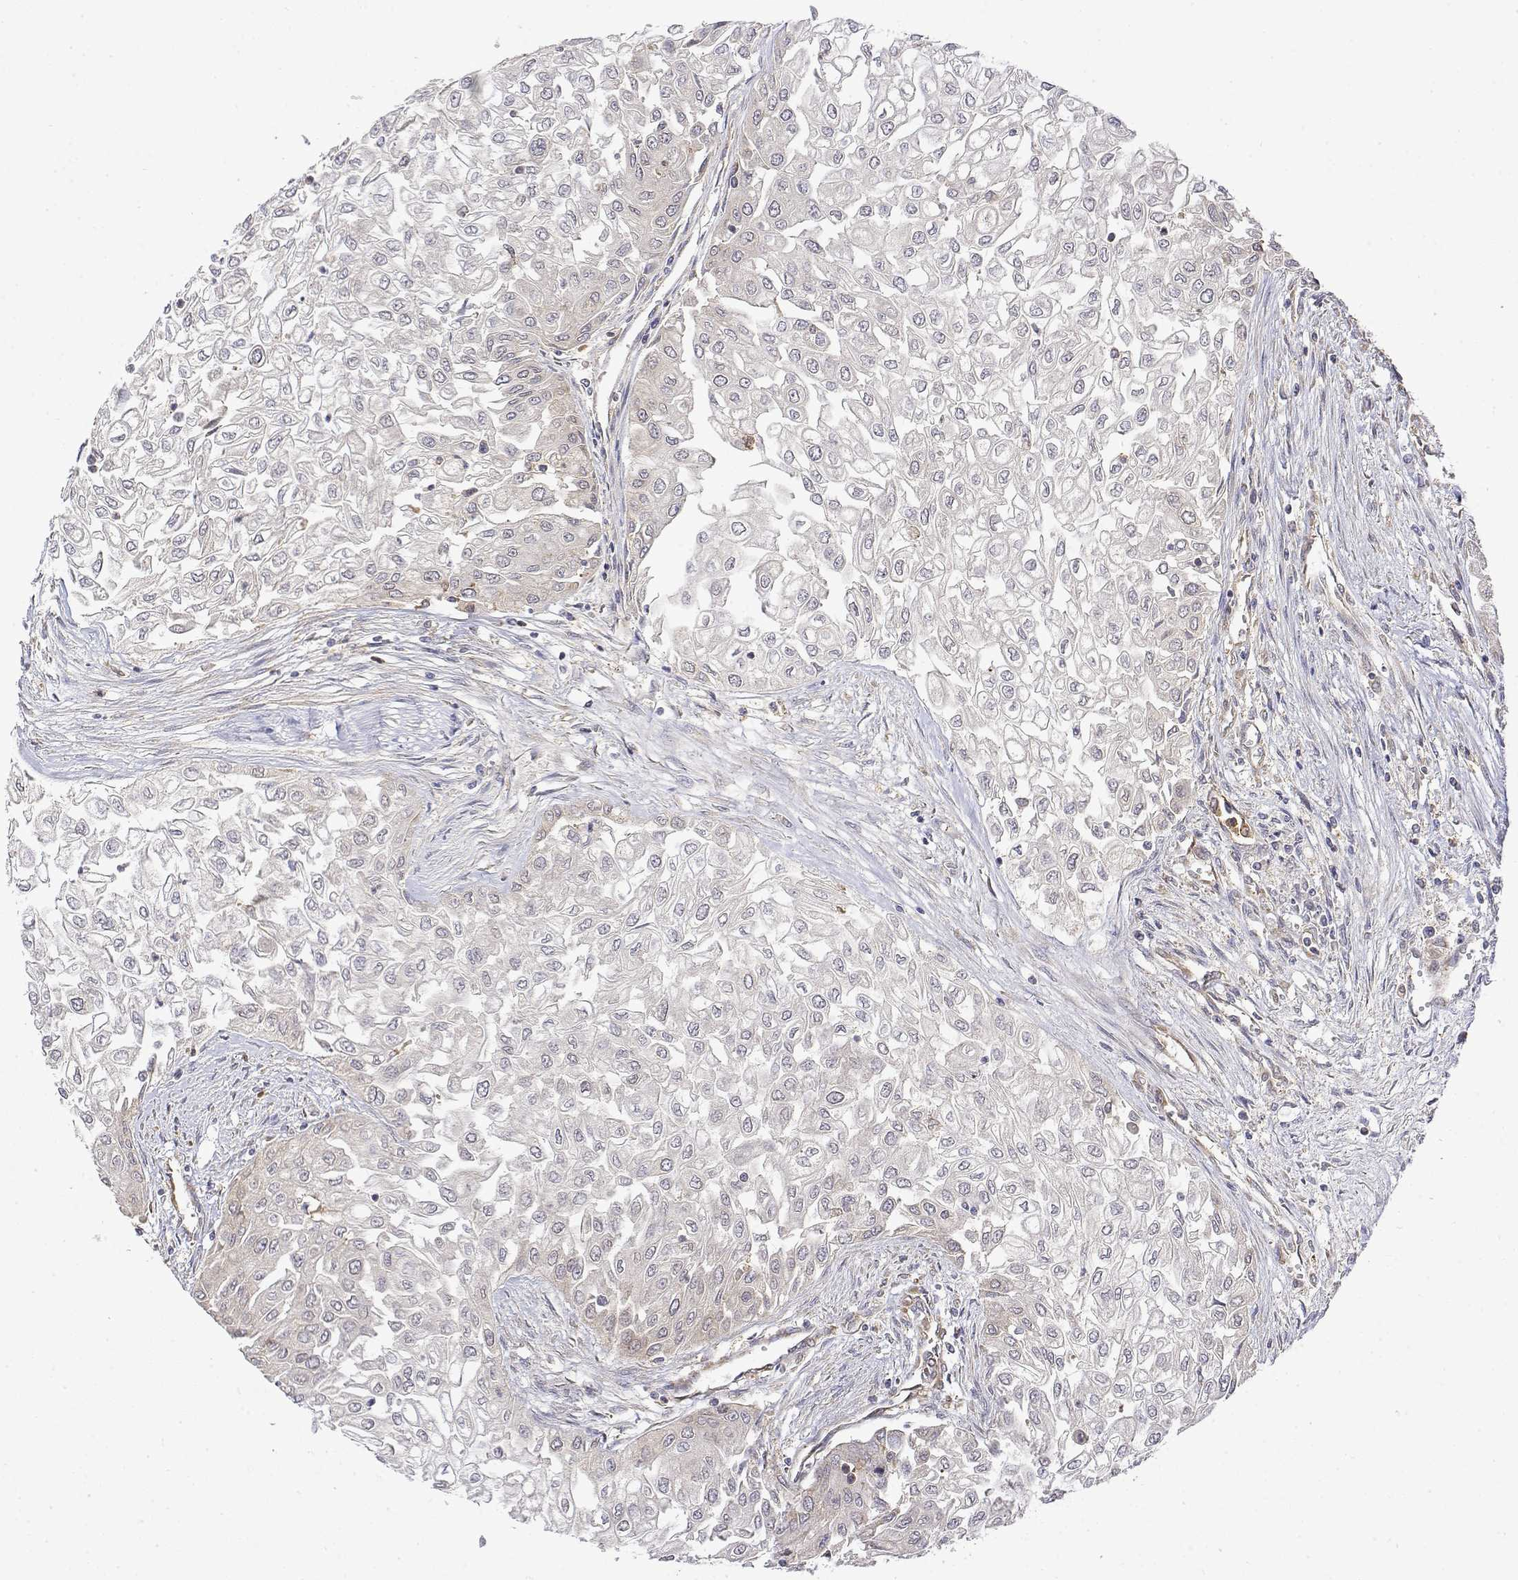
{"staining": {"intensity": "negative", "quantity": "none", "location": "none"}, "tissue": "urothelial cancer", "cell_type": "Tumor cells", "image_type": "cancer", "snomed": [{"axis": "morphology", "description": "Urothelial carcinoma, High grade"}, {"axis": "topography", "description": "Urinary bladder"}], "caption": "Tumor cells are negative for protein expression in human high-grade urothelial carcinoma.", "gene": "PACSIN2", "patient": {"sex": "male", "age": 62}}